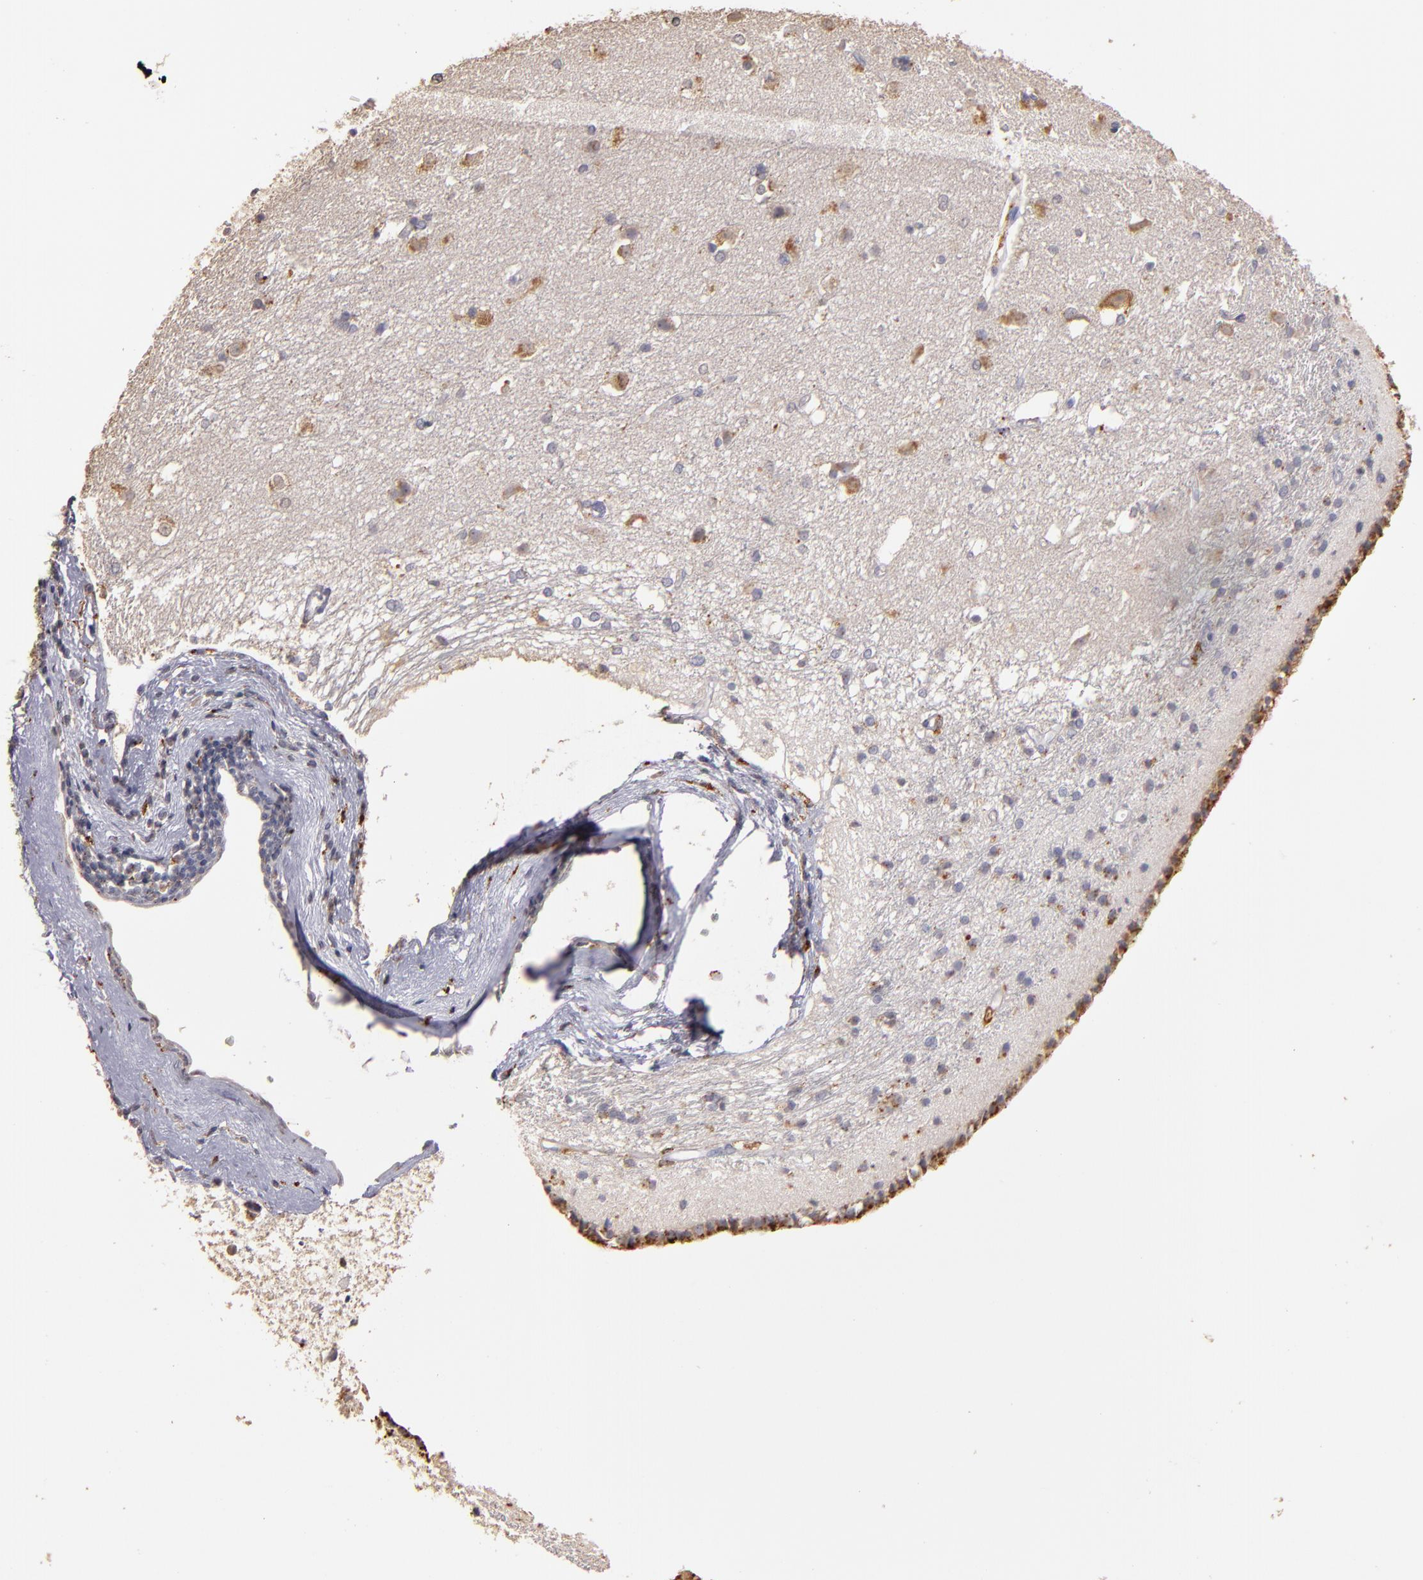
{"staining": {"intensity": "negative", "quantity": "none", "location": "none"}, "tissue": "caudate", "cell_type": "Glial cells", "image_type": "normal", "snomed": [{"axis": "morphology", "description": "Normal tissue, NOS"}, {"axis": "topography", "description": "Lateral ventricle wall"}], "caption": "Caudate was stained to show a protein in brown. There is no significant positivity in glial cells. (DAB (3,3'-diaminobenzidine) IHC with hematoxylin counter stain).", "gene": "TRAF1", "patient": {"sex": "female", "age": 19}}